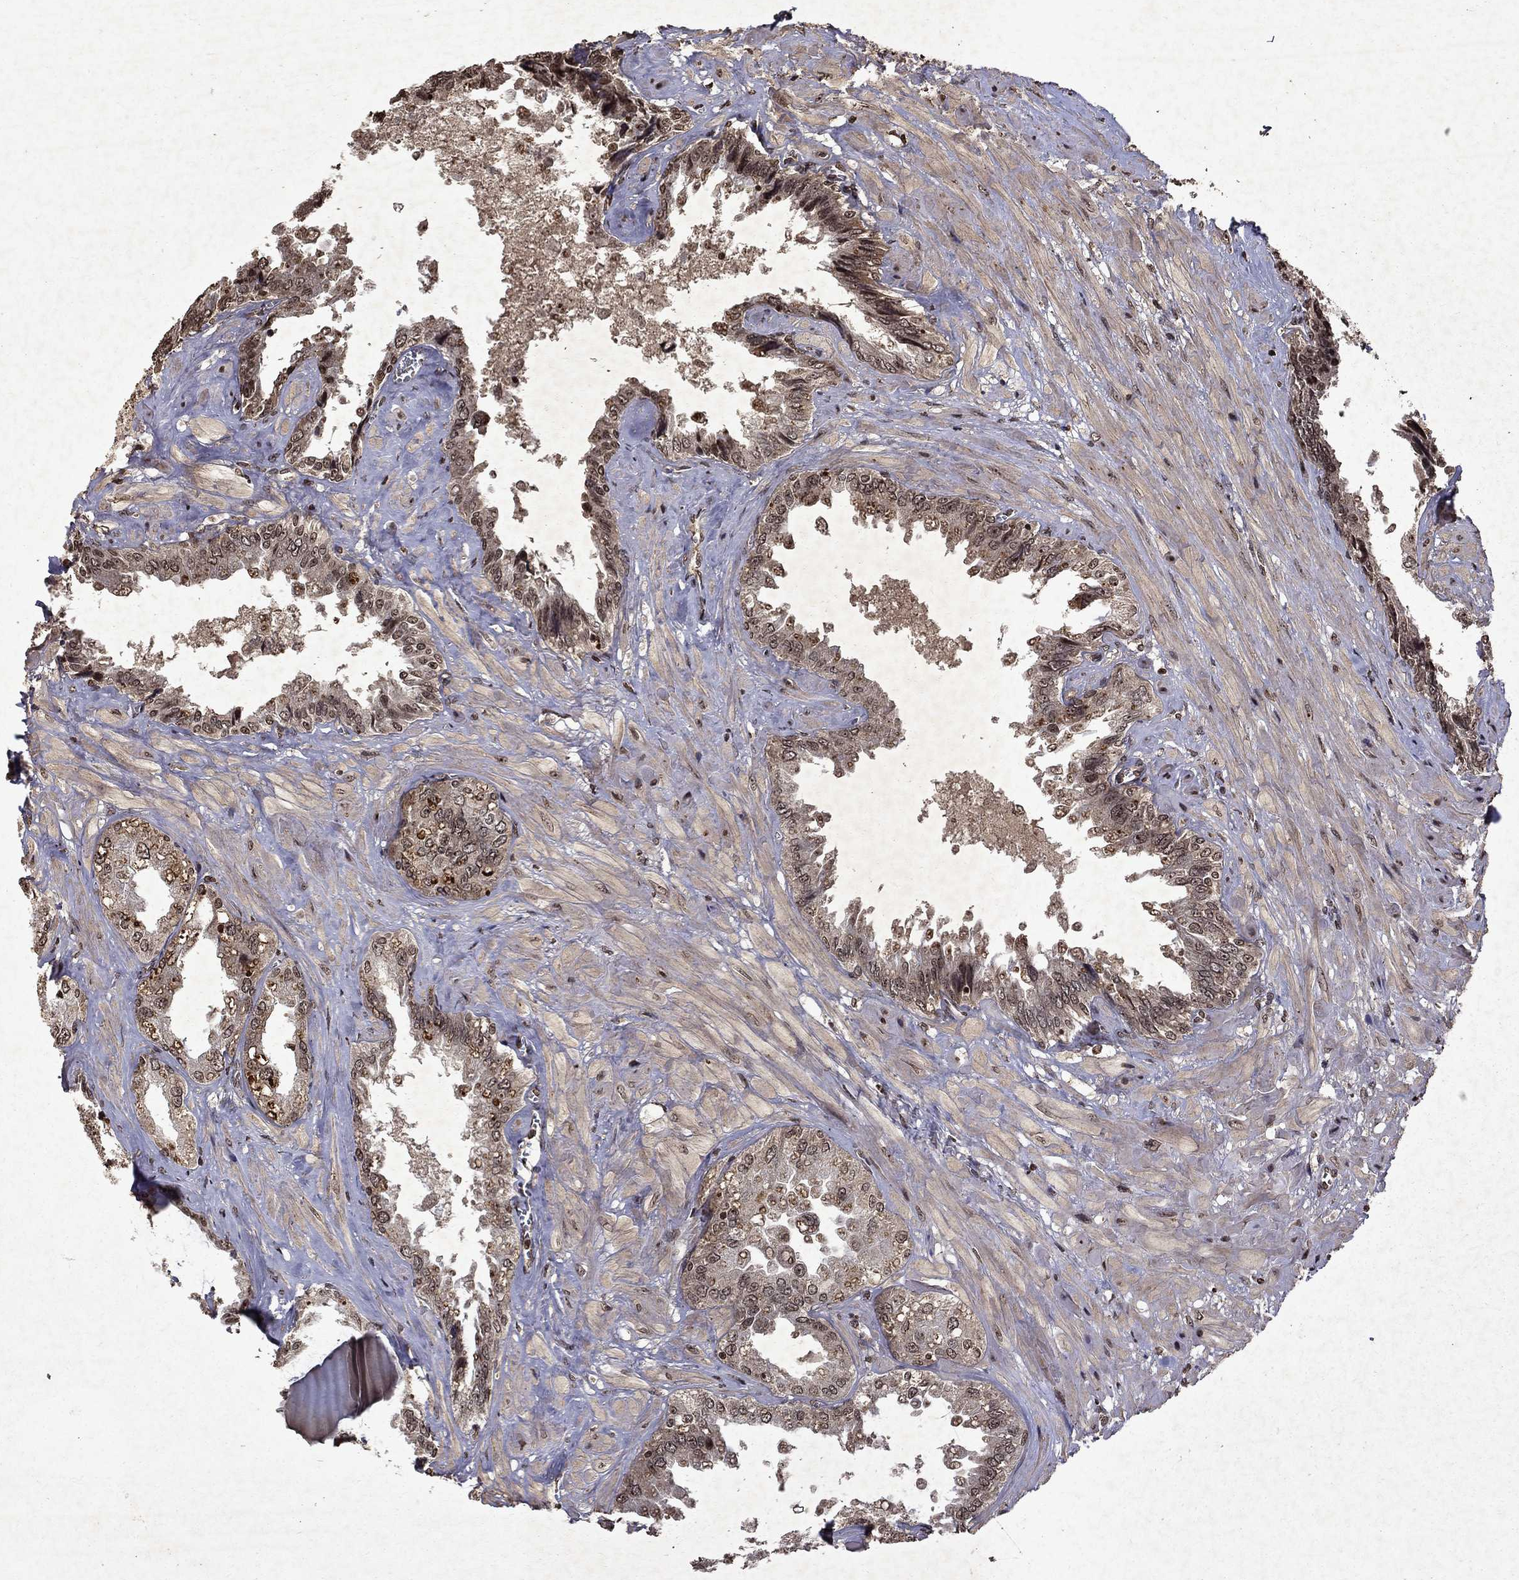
{"staining": {"intensity": "moderate", "quantity": "25%-75%", "location": "cytoplasmic/membranous,nuclear"}, "tissue": "seminal vesicle", "cell_type": "Glandular cells", "image_type": "normal", "snomed": [{"axis": "morphology", "description": "Normal tissue, NOS"}, {"axis": "topography", "description": "Seminal veicle"}], "caption": "Seminal vesicle was stained to show a protein in brown. There is medium levels of moderate cytoplasmic/membranous,nuclear positivity in approximately 25%-75% of glandular cells.", "gene": "PIN4", "patient": {"sex": "male", "age": 67}}